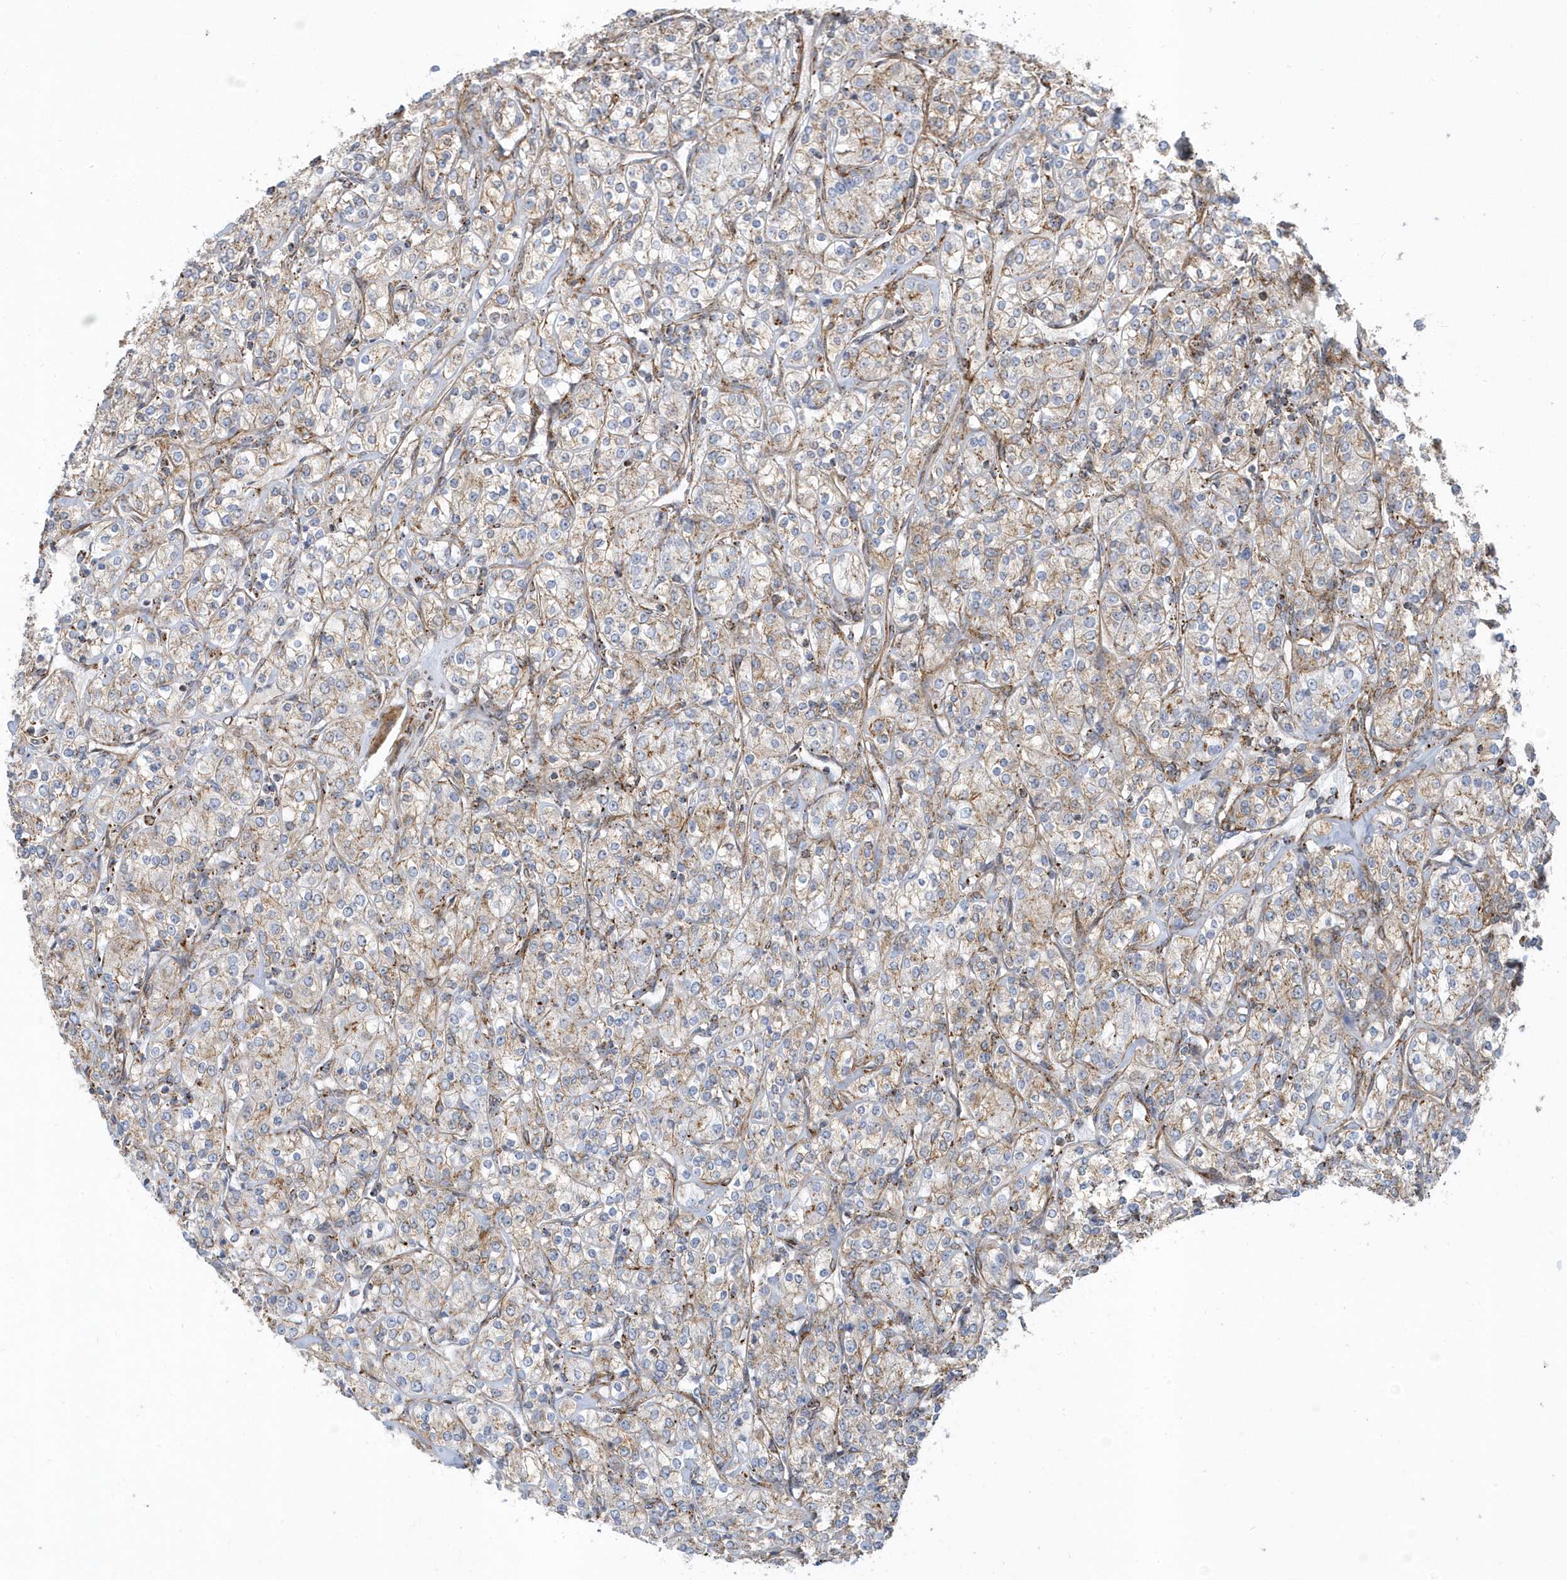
{"staining": {"intensity": "weak", "quantity": "25%-75%", "location": "cytoplasmic/membranous"}, "tissue": "renal cancer", "cell_type": "Tumor cells", "image_type": "cancer", "snomed": [{"axis": "morphology", "description": "Adenocarcinoma, NOS"}, {"axis": "topography", "description": "Kidney"}], "caption": "This micrograph exhibits renal cancer stained with immunohistochemistry to label a protein in brown. The cytoplasmic/membranous of tumor cells show weak positivity for the protein. Nuclei are counter-stained blue.", "gene": "HRH4", "patient": {"sex": "male", "age": 77}}